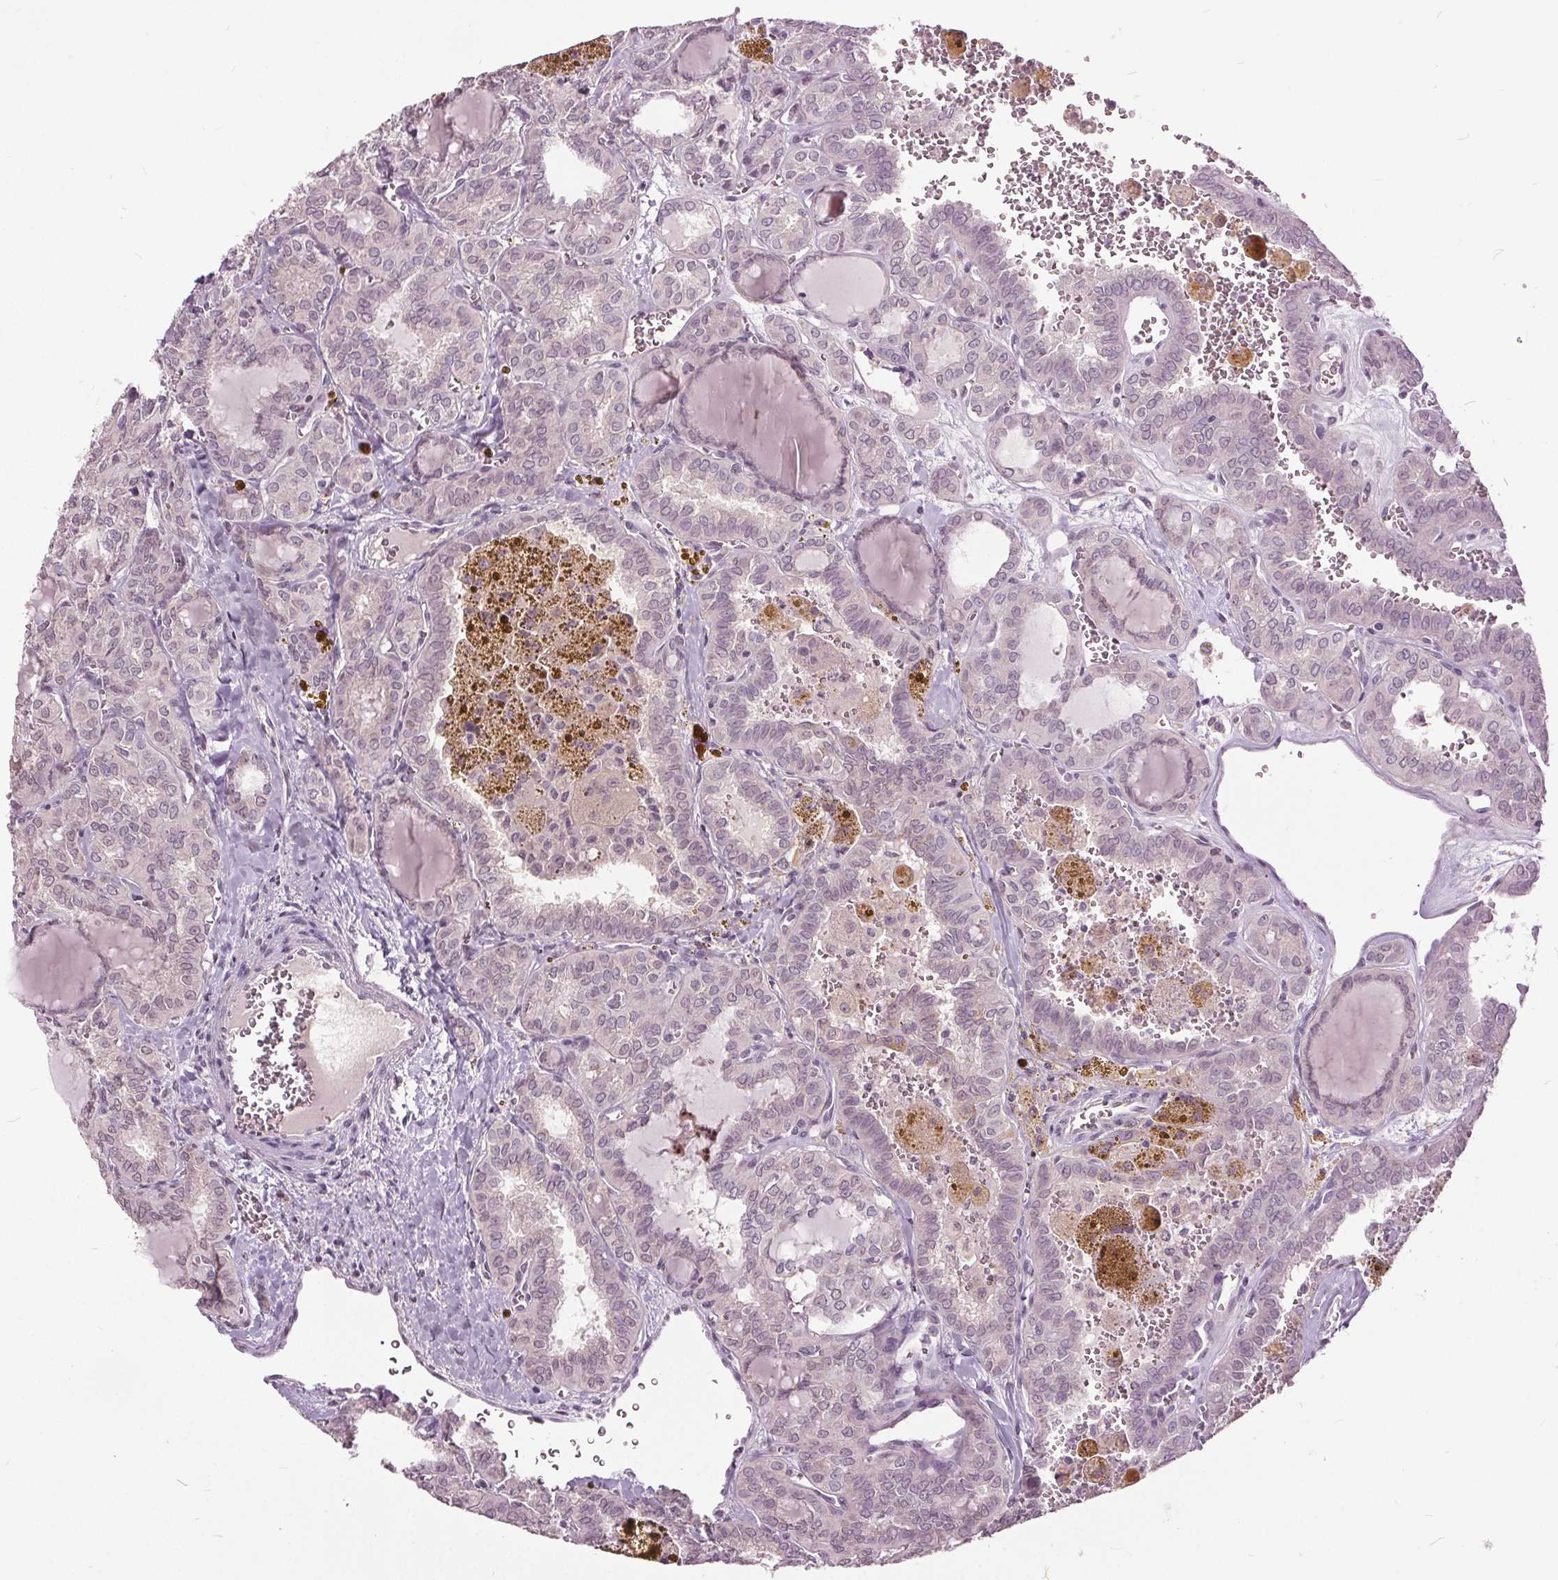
{"staining": {"intensity": "negative", "quantity": "none", "location": "none"}, "tissue": "thyroid cancer", "cell_type": "Tumor cells", "image_type": "cancer", "snomed": [{"axis": "morphology", "description": "Papillary adenocarcinoma, NOS"}, {"axis": "topography", "description": "Thyroid gland"}], "caption": "Thyroid cancer stained for a protein using IHC demonstrates no expression tumor cells.", "gene": "CXCL16", "patient": {"sex": "female", "age": 41}}